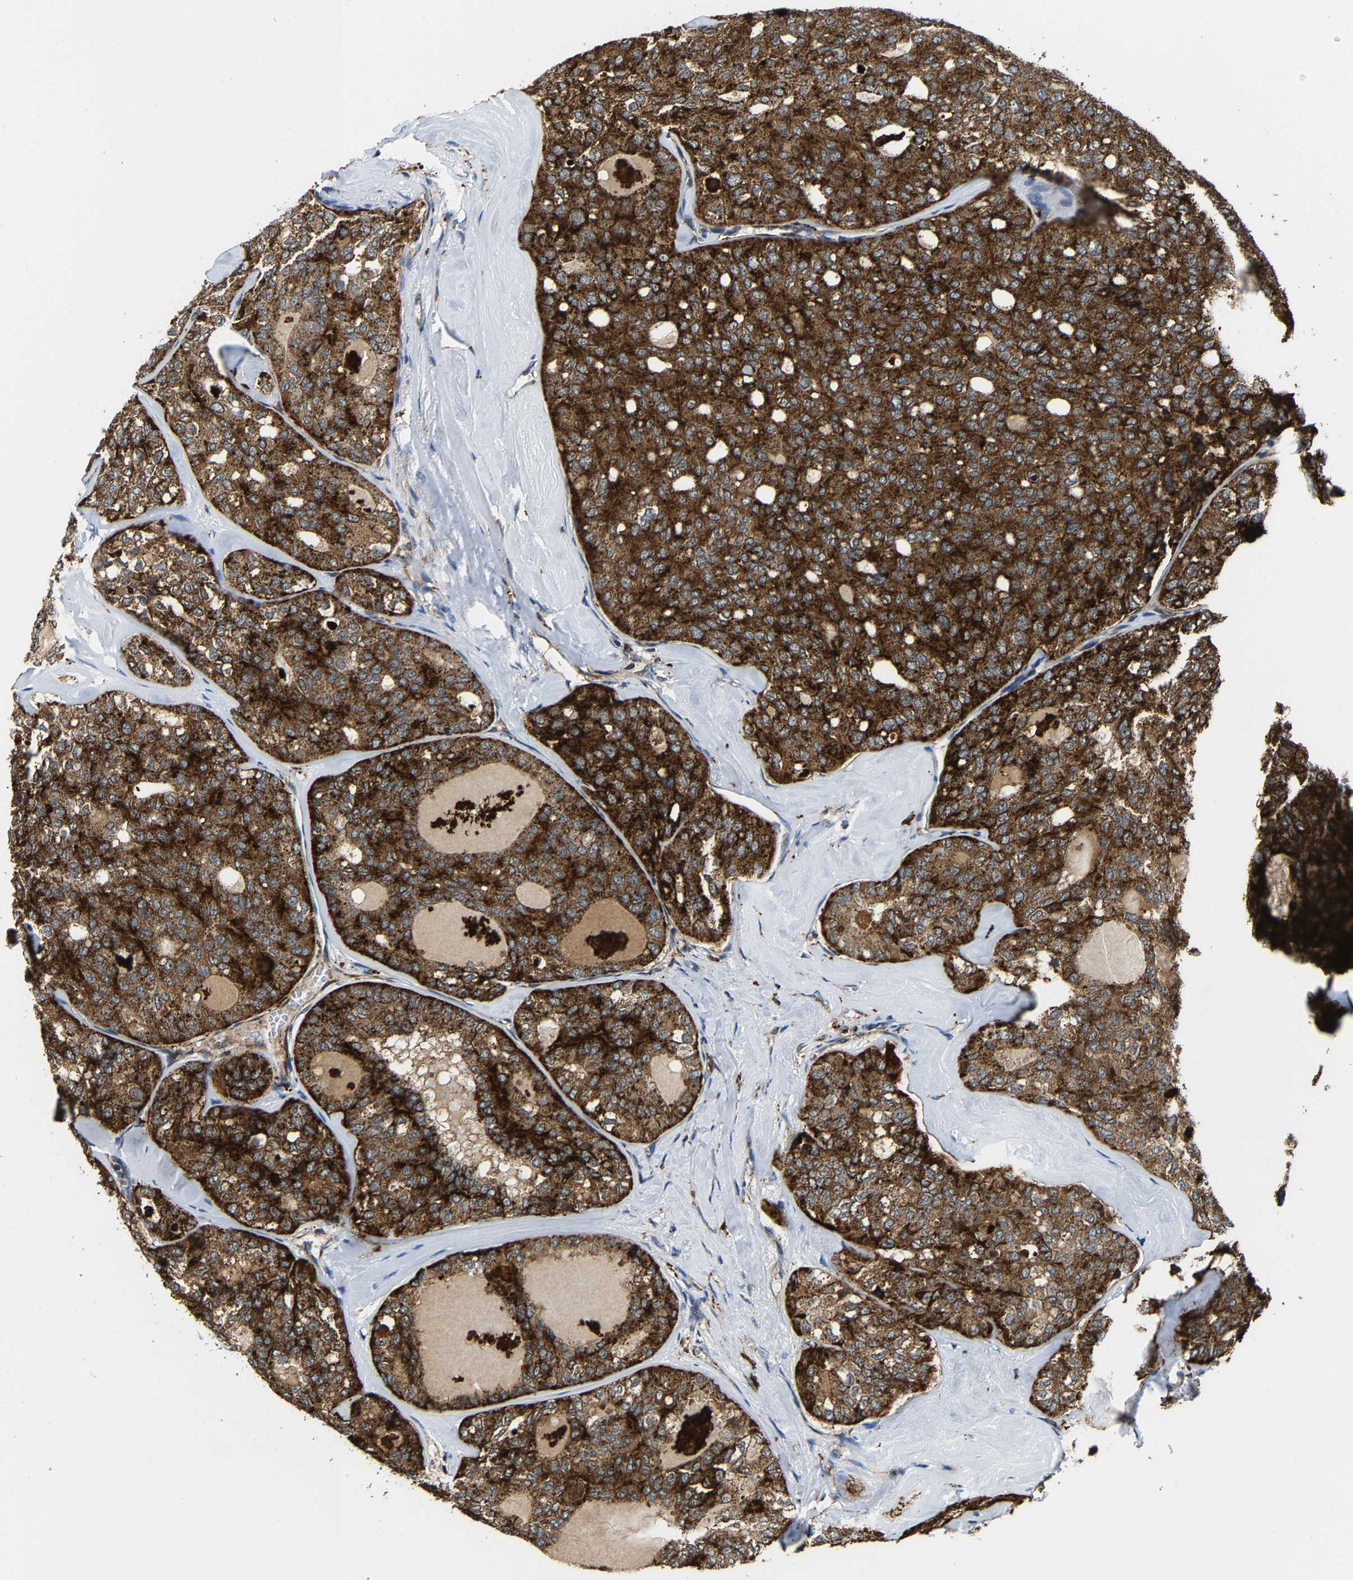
{"staining": {"intensity": "strong", "quantity": "25%-75%", "location": "cytoplasmic/membranous"}, "tissue": "thyroid cancer", "cell_type": "Tumor cells", "image_type": "cancer", "snomed": [{"axis": "morphology", "description": "Follicular adenoma carcinoma, NOS"}, {"axis": "topography", "description": "Thyroid gland"}], "caption": "Protein staining of thyroid cancer tissue reveals strong cytoplasmic/membranous expression in approximately 25%-75% of tumor cells. (Brightfield microscopy of DAB IHC at high magnification).", "gene": "GIMAP7", "patient": {"sex": "male", "age": 75}}